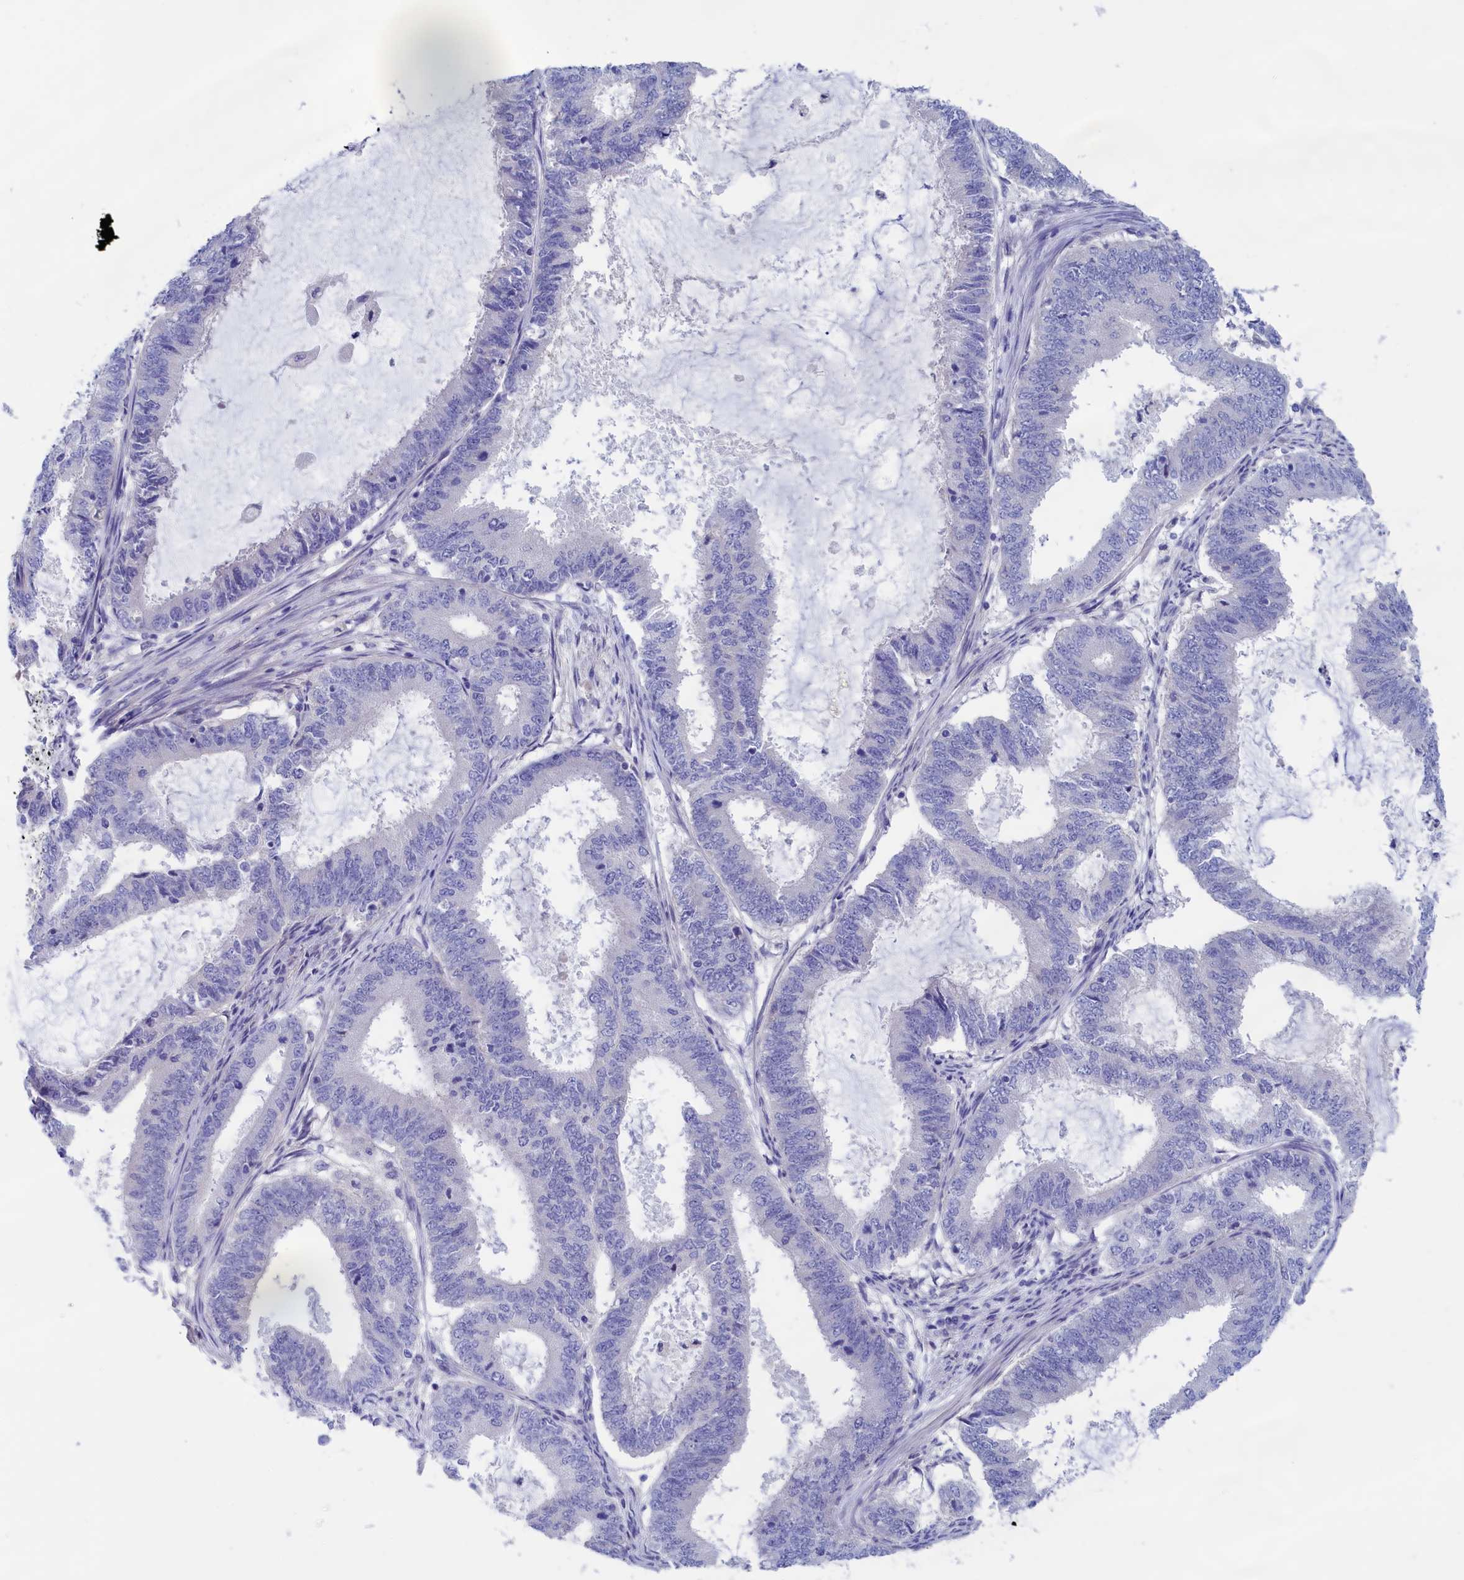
{"staining": {"intensity": "negative", "quantity": "none", "location": "none"}, "tissue": "endometrial cancer", "cell_type": "Tumor cells", "image_type": "cancer", "snomed": [{"axis": "morphology", "description": "Adenocarcinoma, NOS"}, {"axis": "topography", "description": "Endometrium"}], "caption": "The immunohistochemistry micrograph has no significant positivity in tumor cells of adenocarcinoma (endometrial) tissue.", "gene": "VPS35L", "patient": {"sex": "female", "age": 51}}